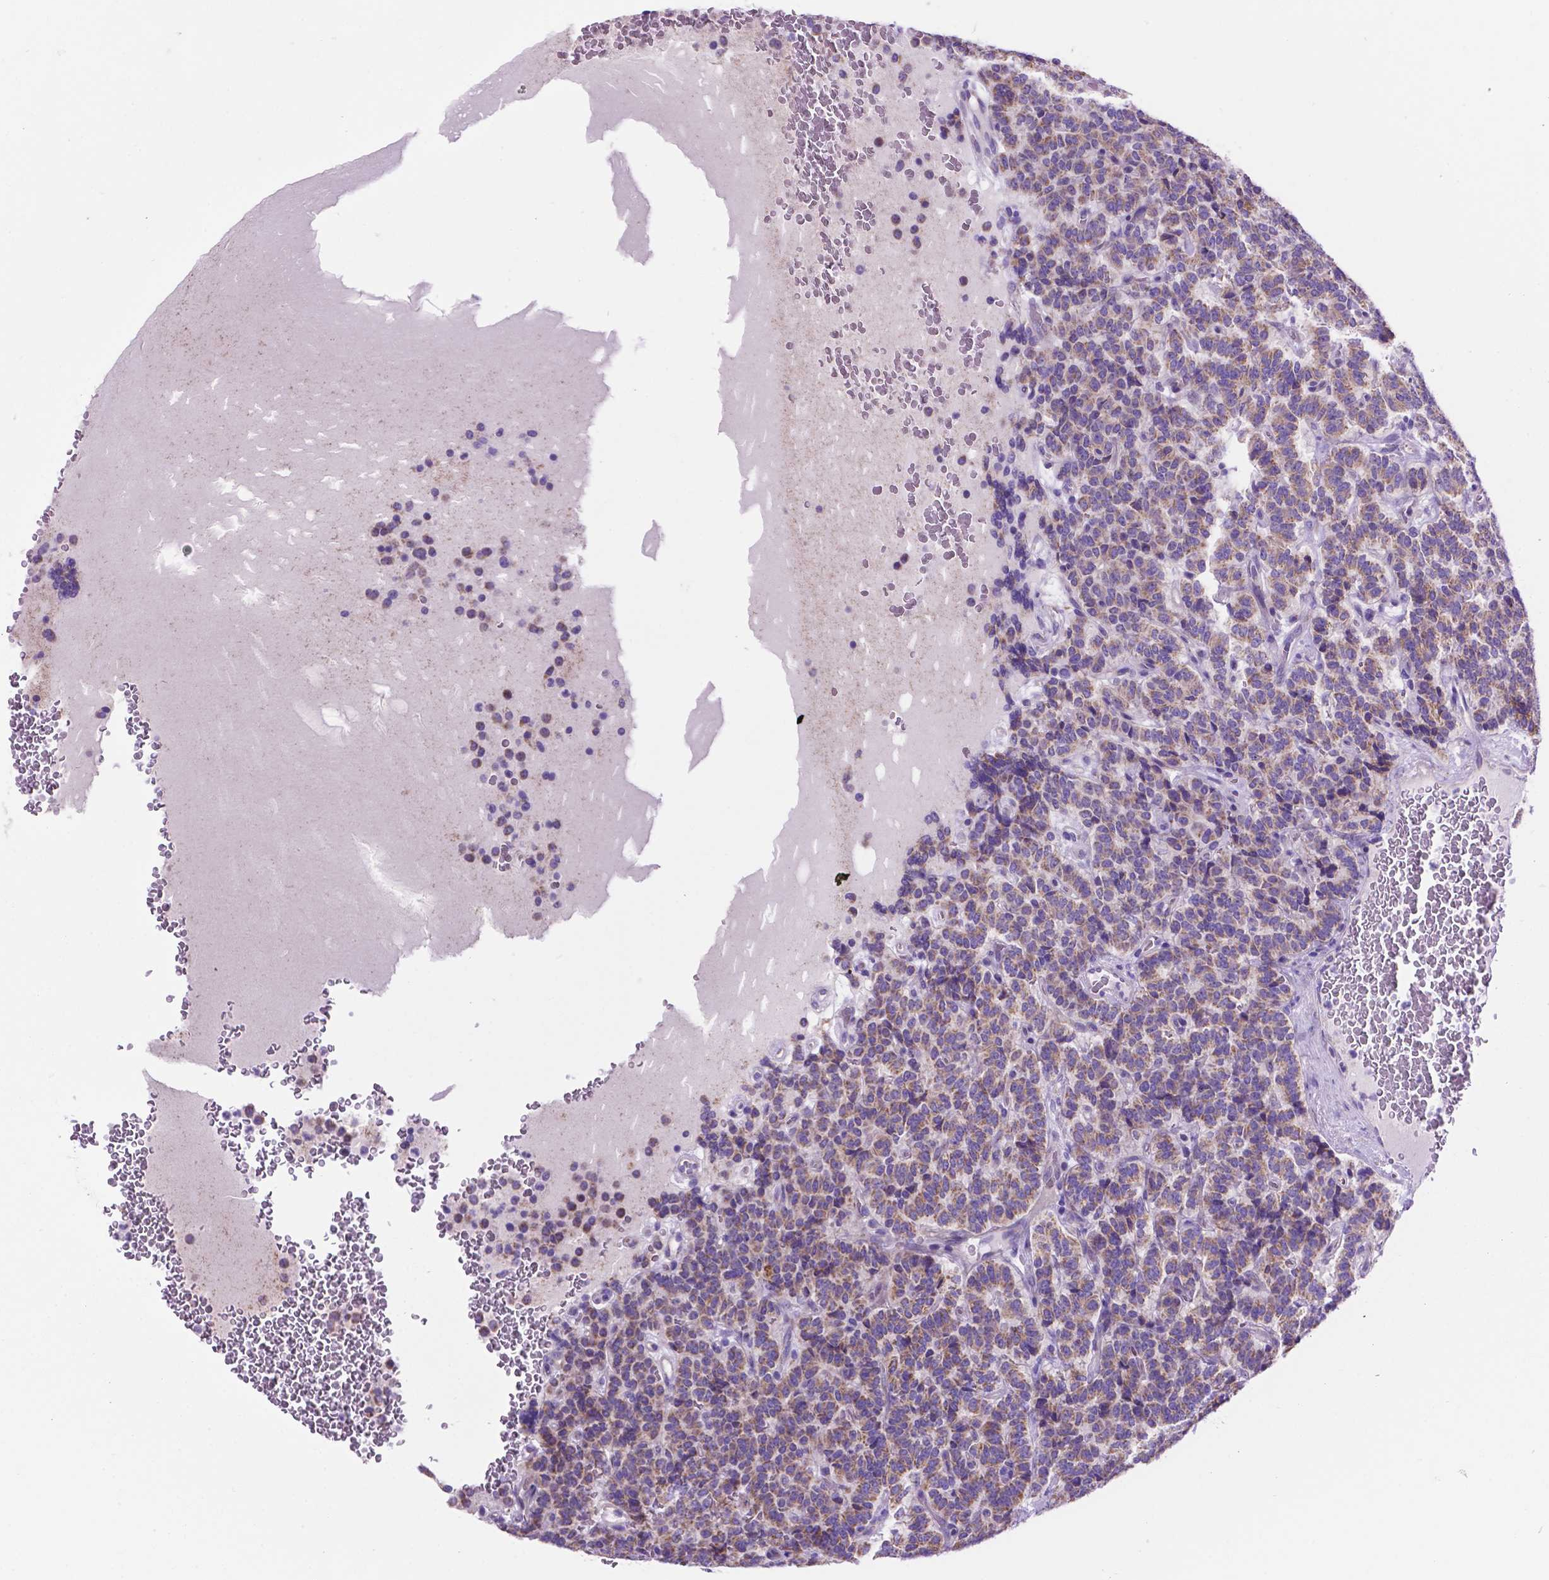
{"staining": {"intensity": "weak", "quantity": ">75%", "location": "cytoplasmic/membranous"}, "tissue": "carcinoid", "cell_type": "Tumor cells", "image_type": "cancer", "snomed": [{"axis": "morphology", "description": "Carcinoid, malignant, NOS"}, {"axis": "topography", "description": "Pancreas"}], "caption": "An immunohistochemistry (IHC) histopathology image of tumor tissue is shown. Protein staining in brown labels weak cytoplasmic/membranous positivity in malignant carcinoid within tumor cells.", "gene": "TMEM121B", "patient": {"sex": "male", "age": 36}}